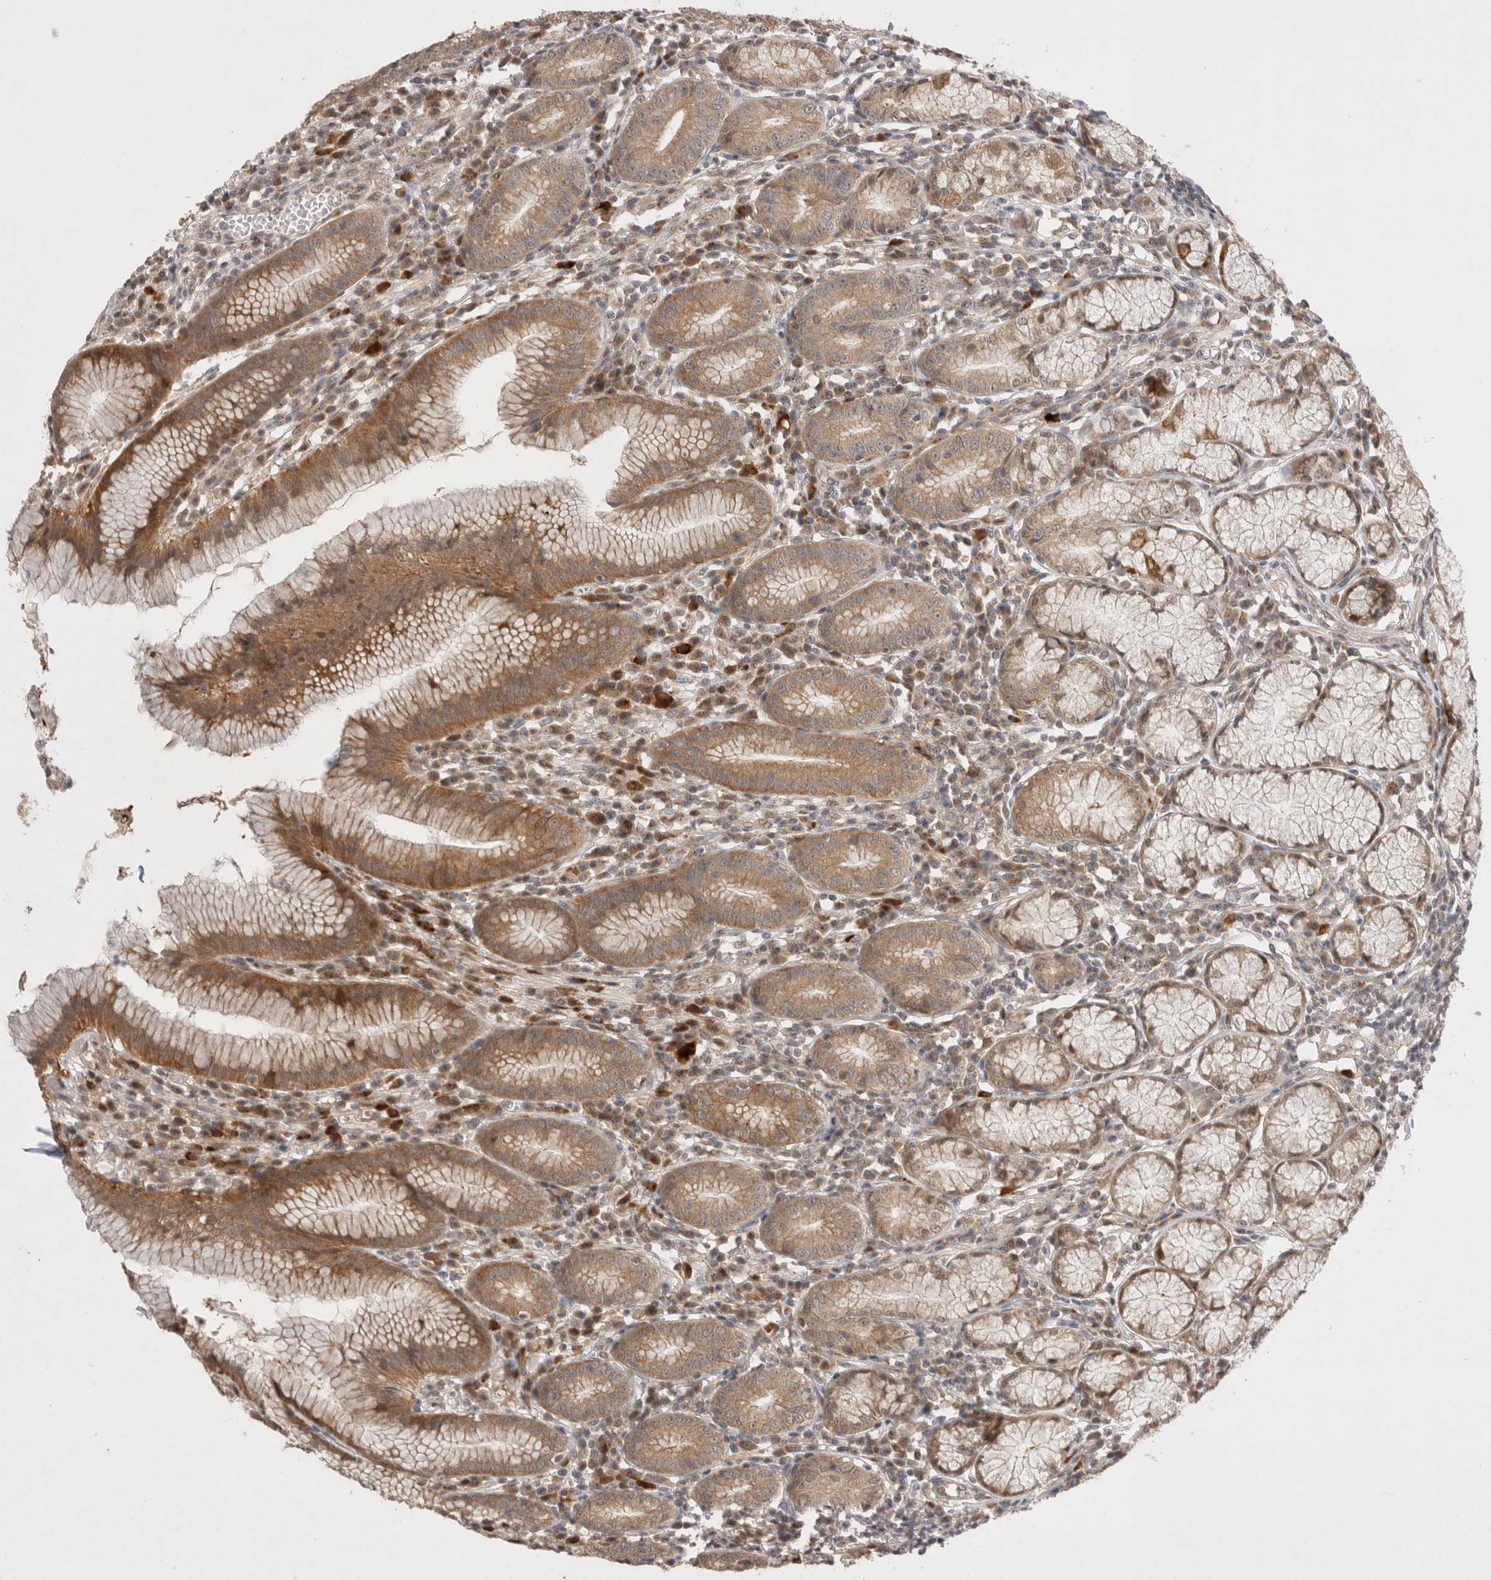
{"staining": {"intensity": "moderate", "quantity": ">75%", "location": "cytoplasmic/membranous"}, "tissue": "stomach", "cell_type": "Glandular cells", "image_type": "normal", "snomed": [{"axis": "morphology", "description": "Normal tissue, NOS"}, {"axis": "topography", "description": "Stomach"}], "caption": "Brown immunohistochemical staining in unremarkable human stomach demonstrates moderate cytoplasmic/membranous staining in approximately >75% of glandular cells. The staining was performed using DAB (3,3'-diaminobenzidine) to visualize the protein expression in brown, while the nuclei were stained in blue with hematoxylin (Magnification: 20x).", "gene": "SLC29A1", "patient": {"sex": "male", "age": 55}}